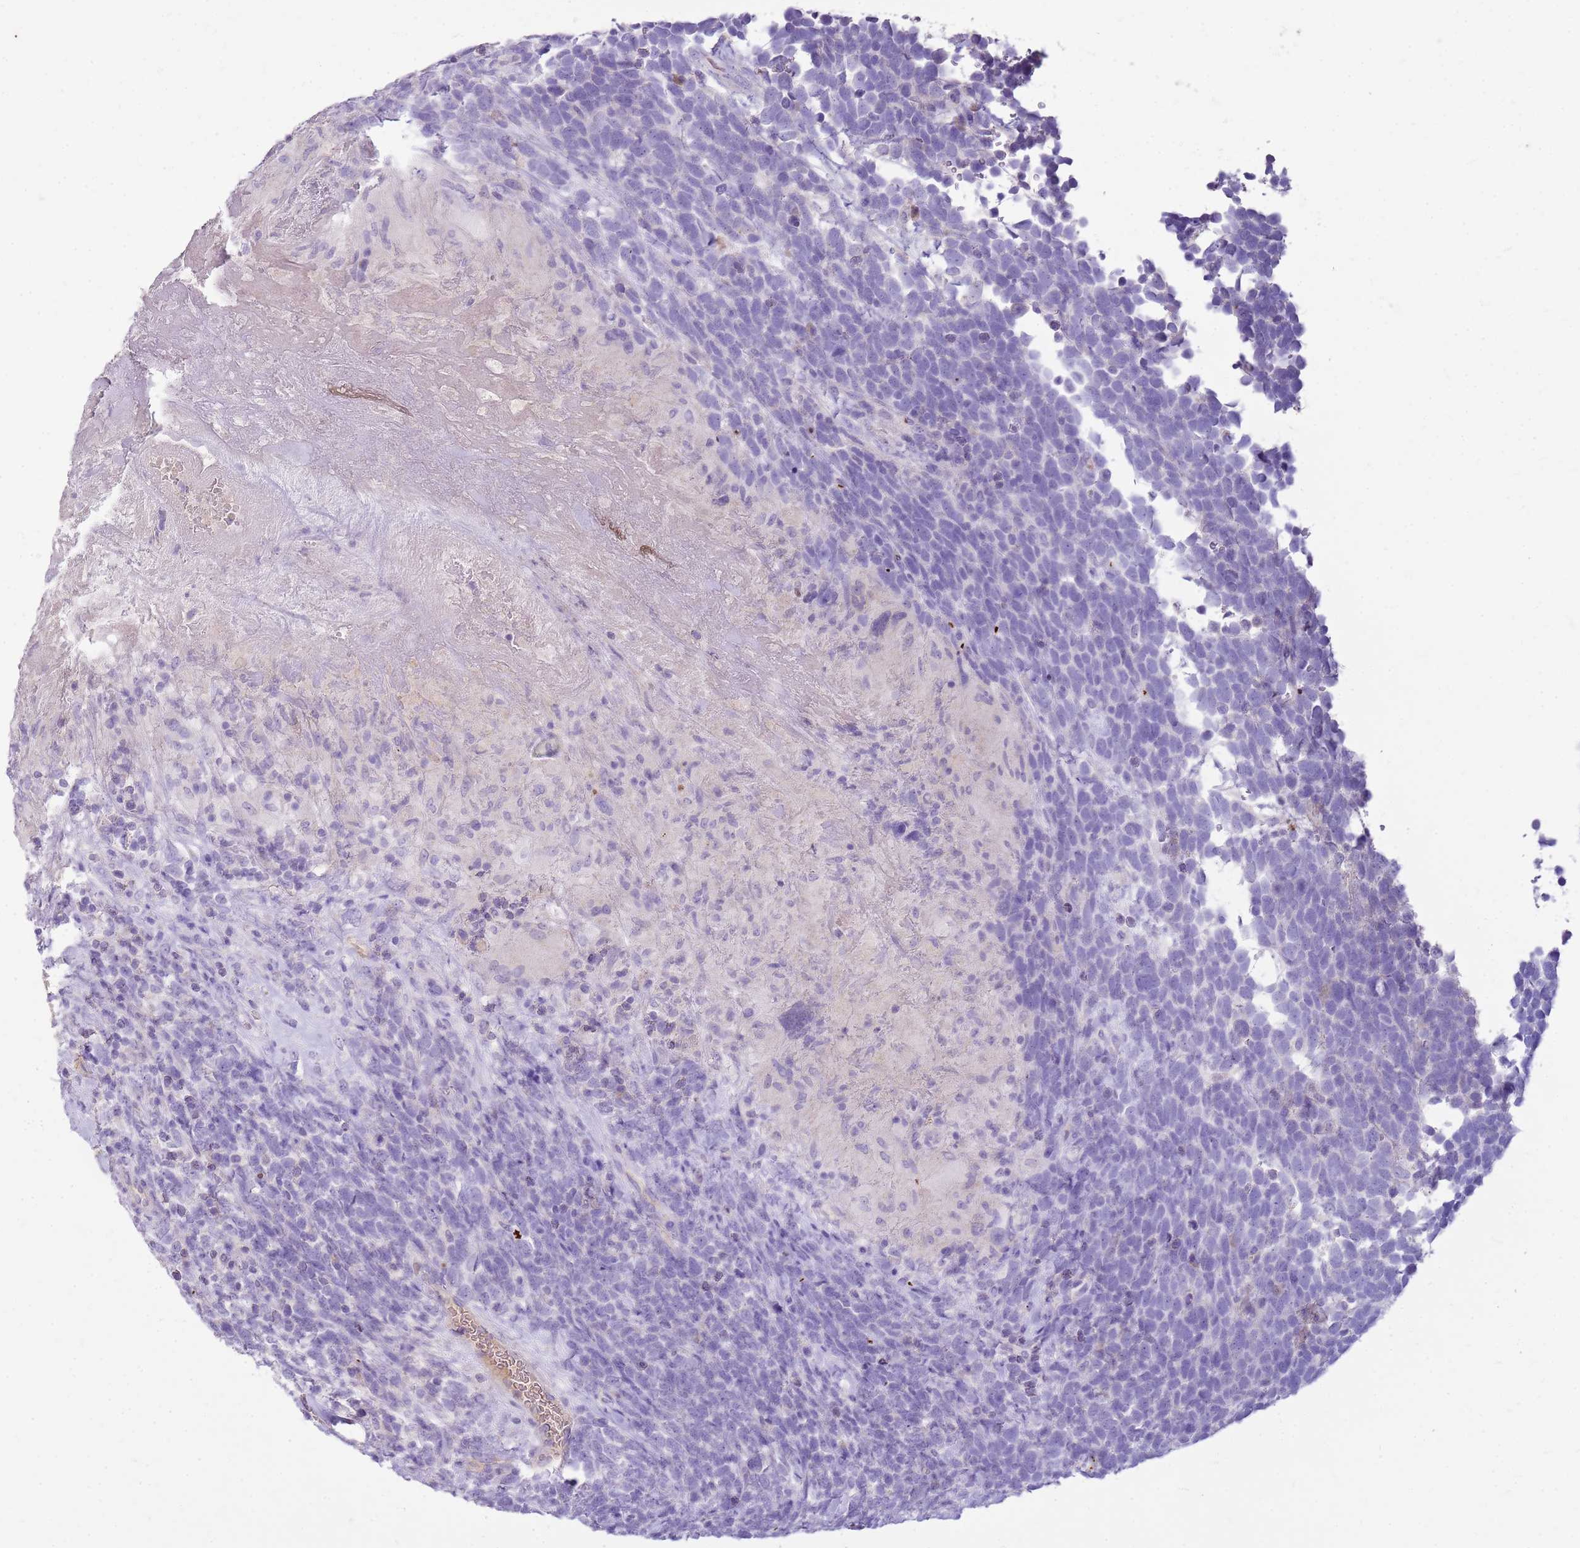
{"staining": {"intensity": "negative", "quantity": "none", "location": "none"}, "tissue": "urothelial cancer", "cell_type": "Tumor cells", "image_type": "cancer", "snomed": [{"axis": "morphology", "description": "Urothelial carcinoma, High grade"}, {"axis": "topography", "description": "Urinary bladder"}], "caption": "This is a photomicrograph of immunohistochemistry staining of high-grade urothelial carcinoma, which shows no staining in tumor cells.", "gene": "FABP2", "patient": {"sex": "female", "age": 82}}